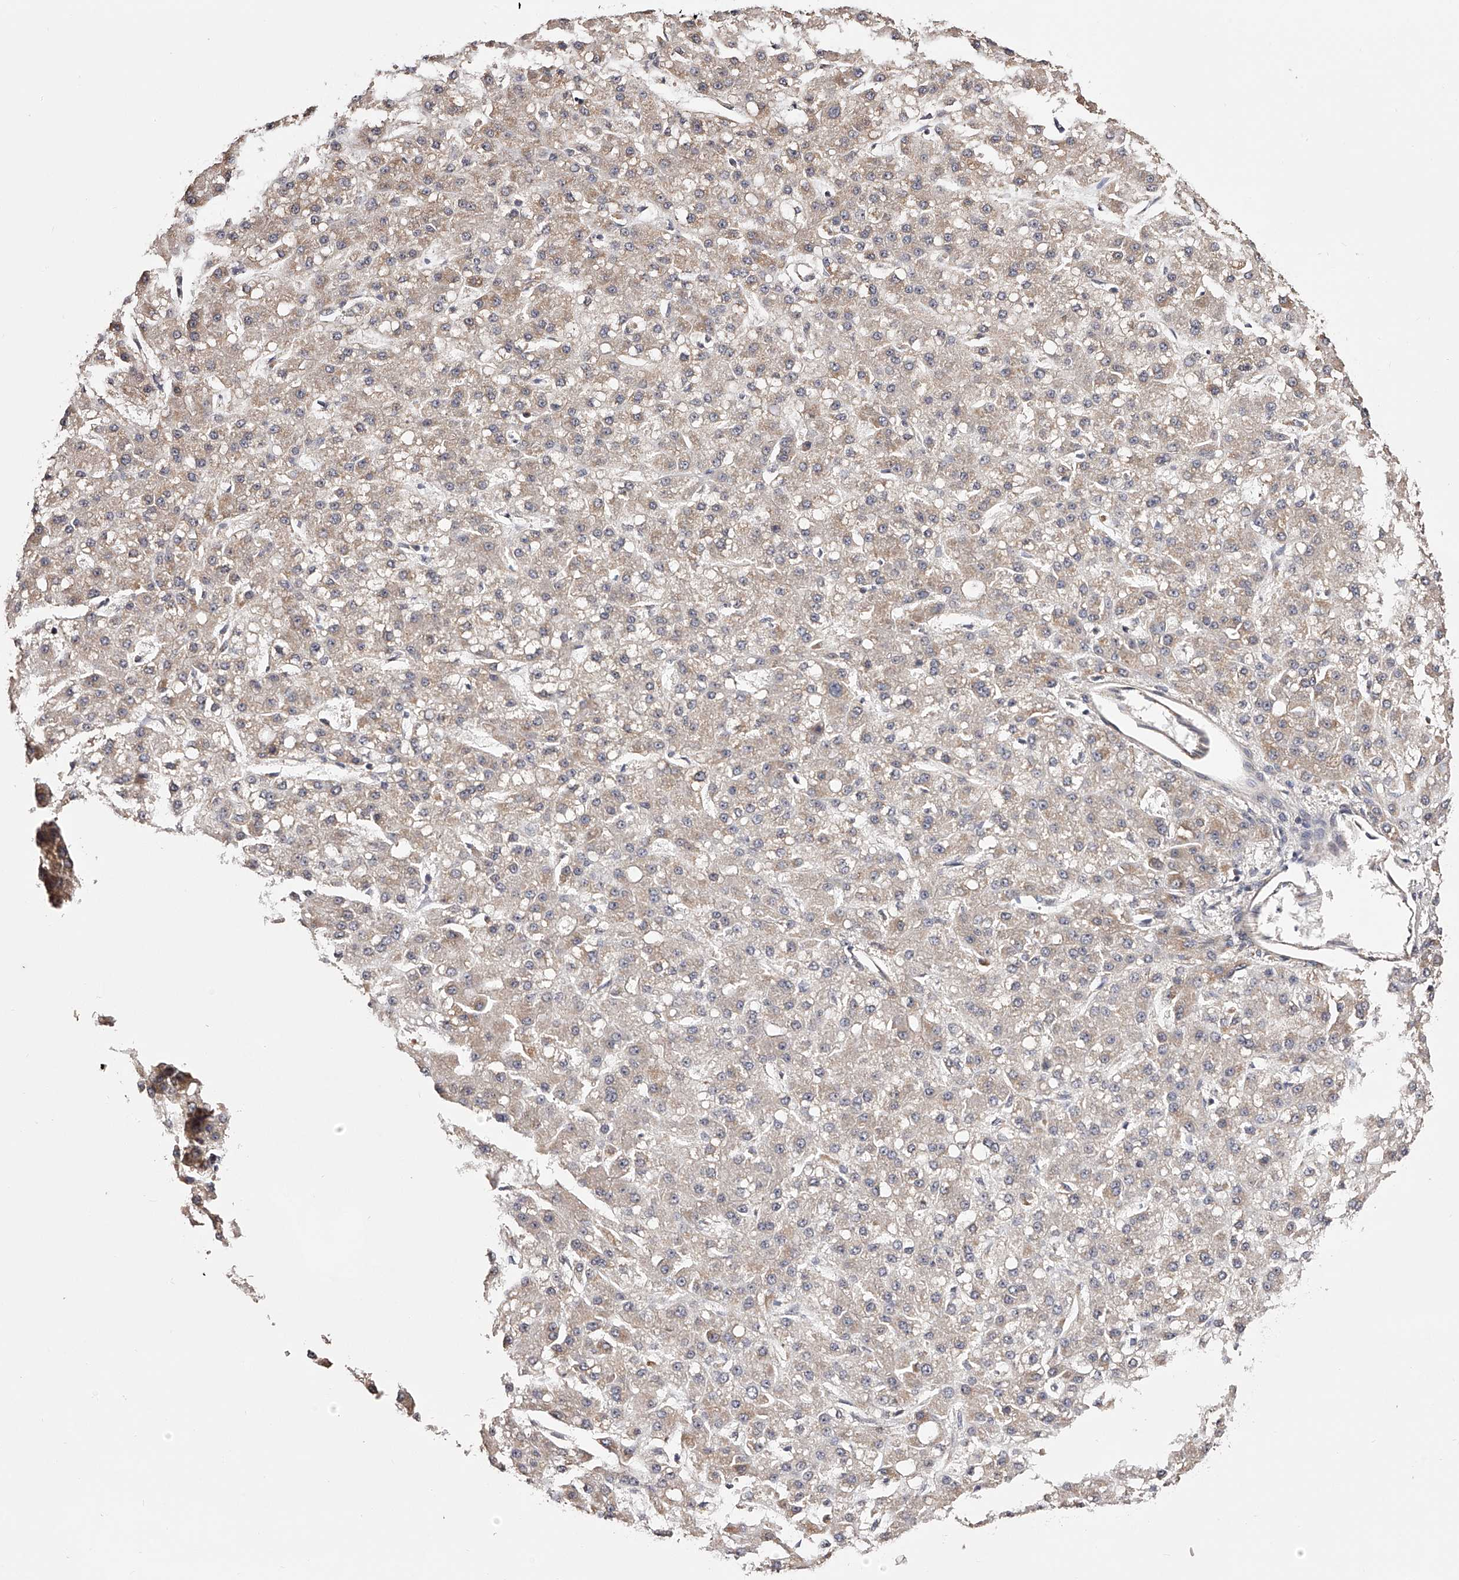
{"staining": {"intensity": "weak", "quantity": "<25%", "location": "cytoplasmic/membranous"}, "tissue": "liver cancer", "cell_type": "Tumor cells", "image_type": "cancer", "snomed": [{"axis": "morphology", "description": "Carcinoma, Hepatocellular, NOS"}, {"axis": "topography", "description": "Liver"}], "caption": "Tumor cells are negative for brown protein staining in liver hepatocellular carcinoma. (DAB IHC visualized using brightfield microscopy, high magnification).", "gene": "USP21", "patient": {"sex": "male", "age": 67}}